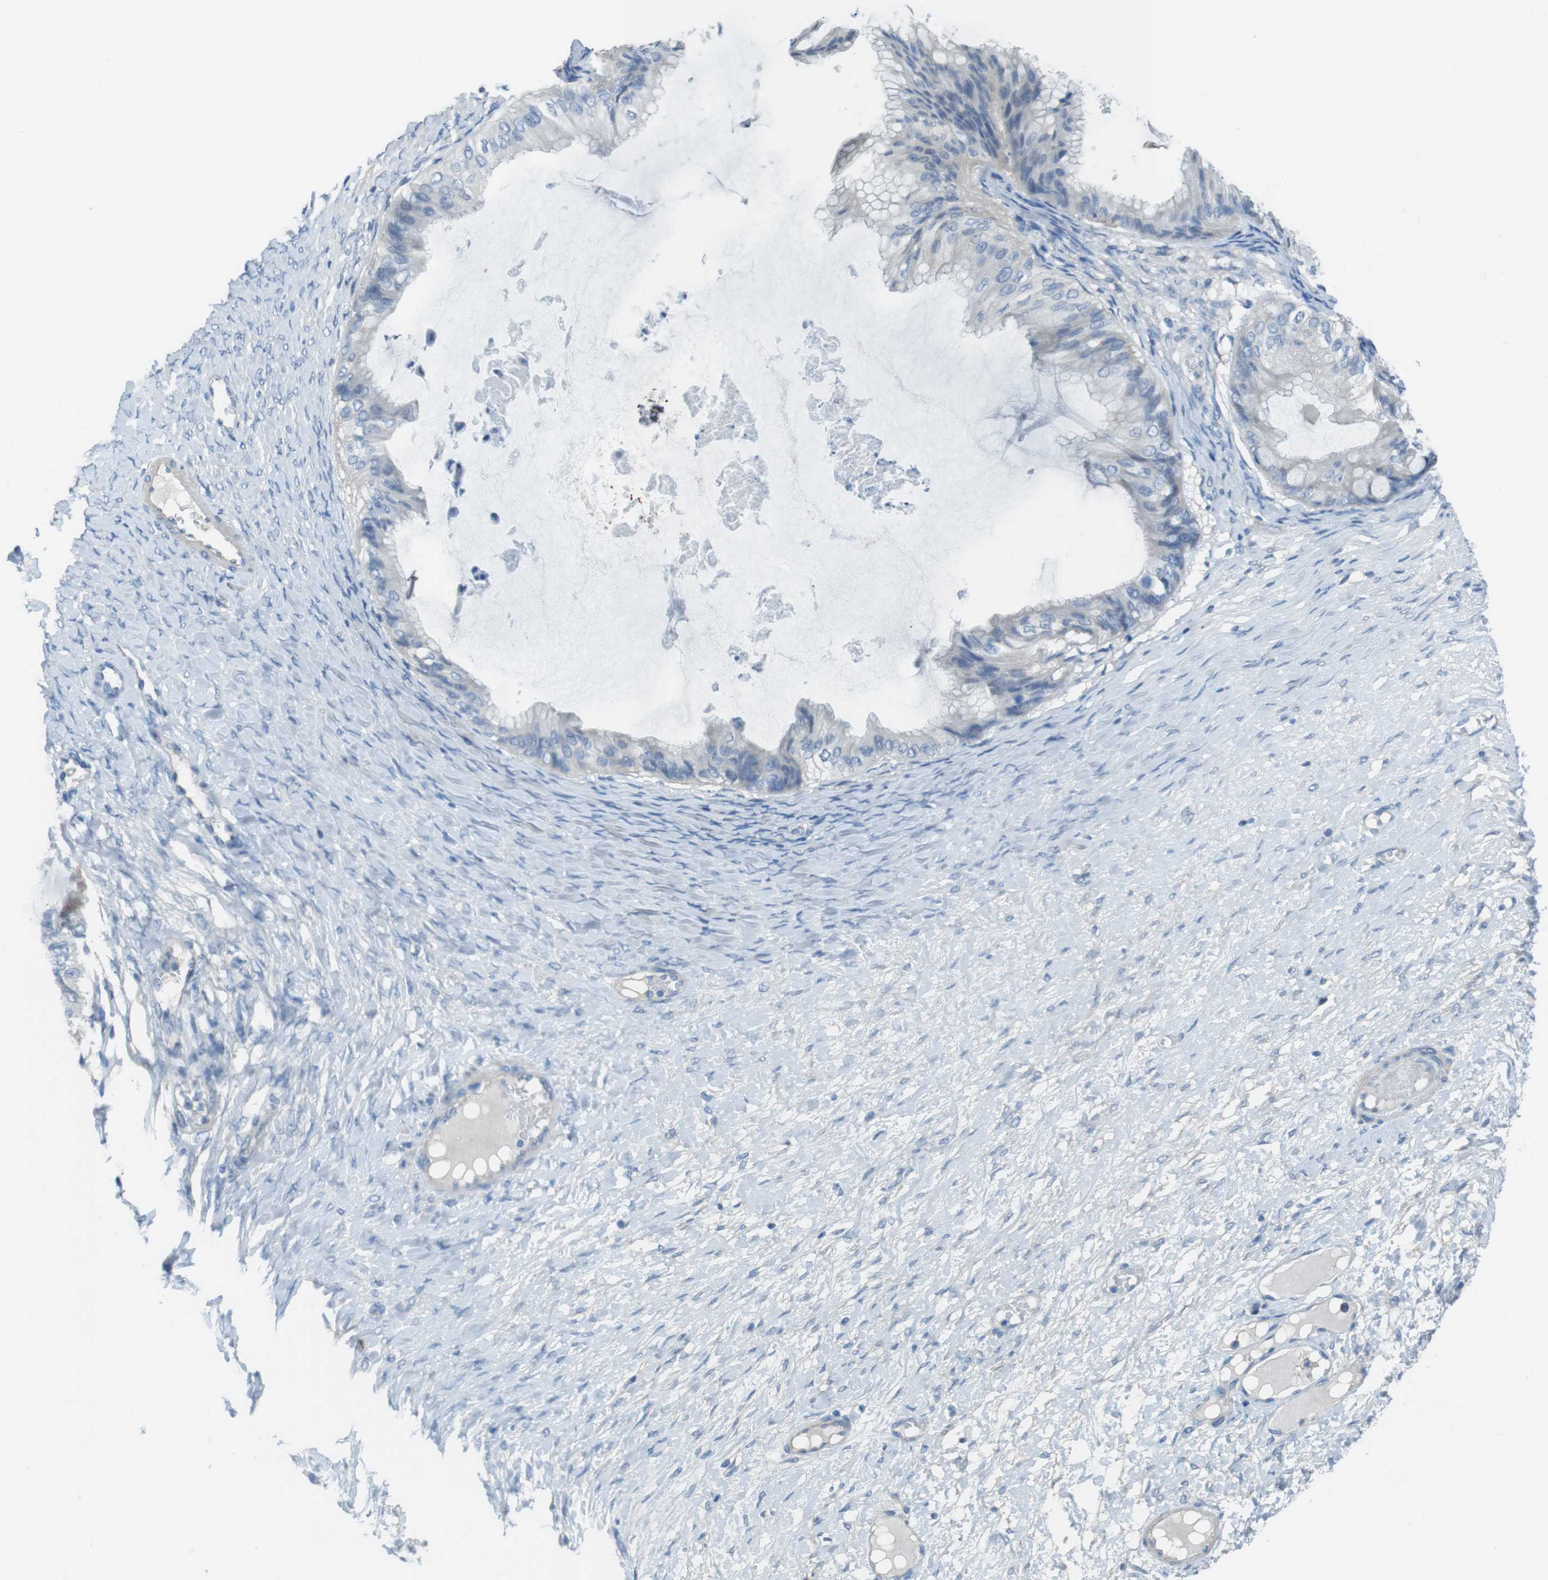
{"staining": {"intensity": "negative", "quantity": "none", "location": "none"}, "tissue": "ovarian cancer", "cell_type": "Tumor cells", "image_type": "cancer", "snomed": [{"axis": "morphology", "description": "Cystadenocarcinoma, mucinous, NOS"}, {"axis": "topography", "description": "Ovary"}], "caption": "Immunohistochemical staining of ovarian cancer (mucinous cystadenocarcinoma) shows no significant expression in tumor cells.", "gene": "CYP2C8", "patient": {"sex": "female", "age": 61}}